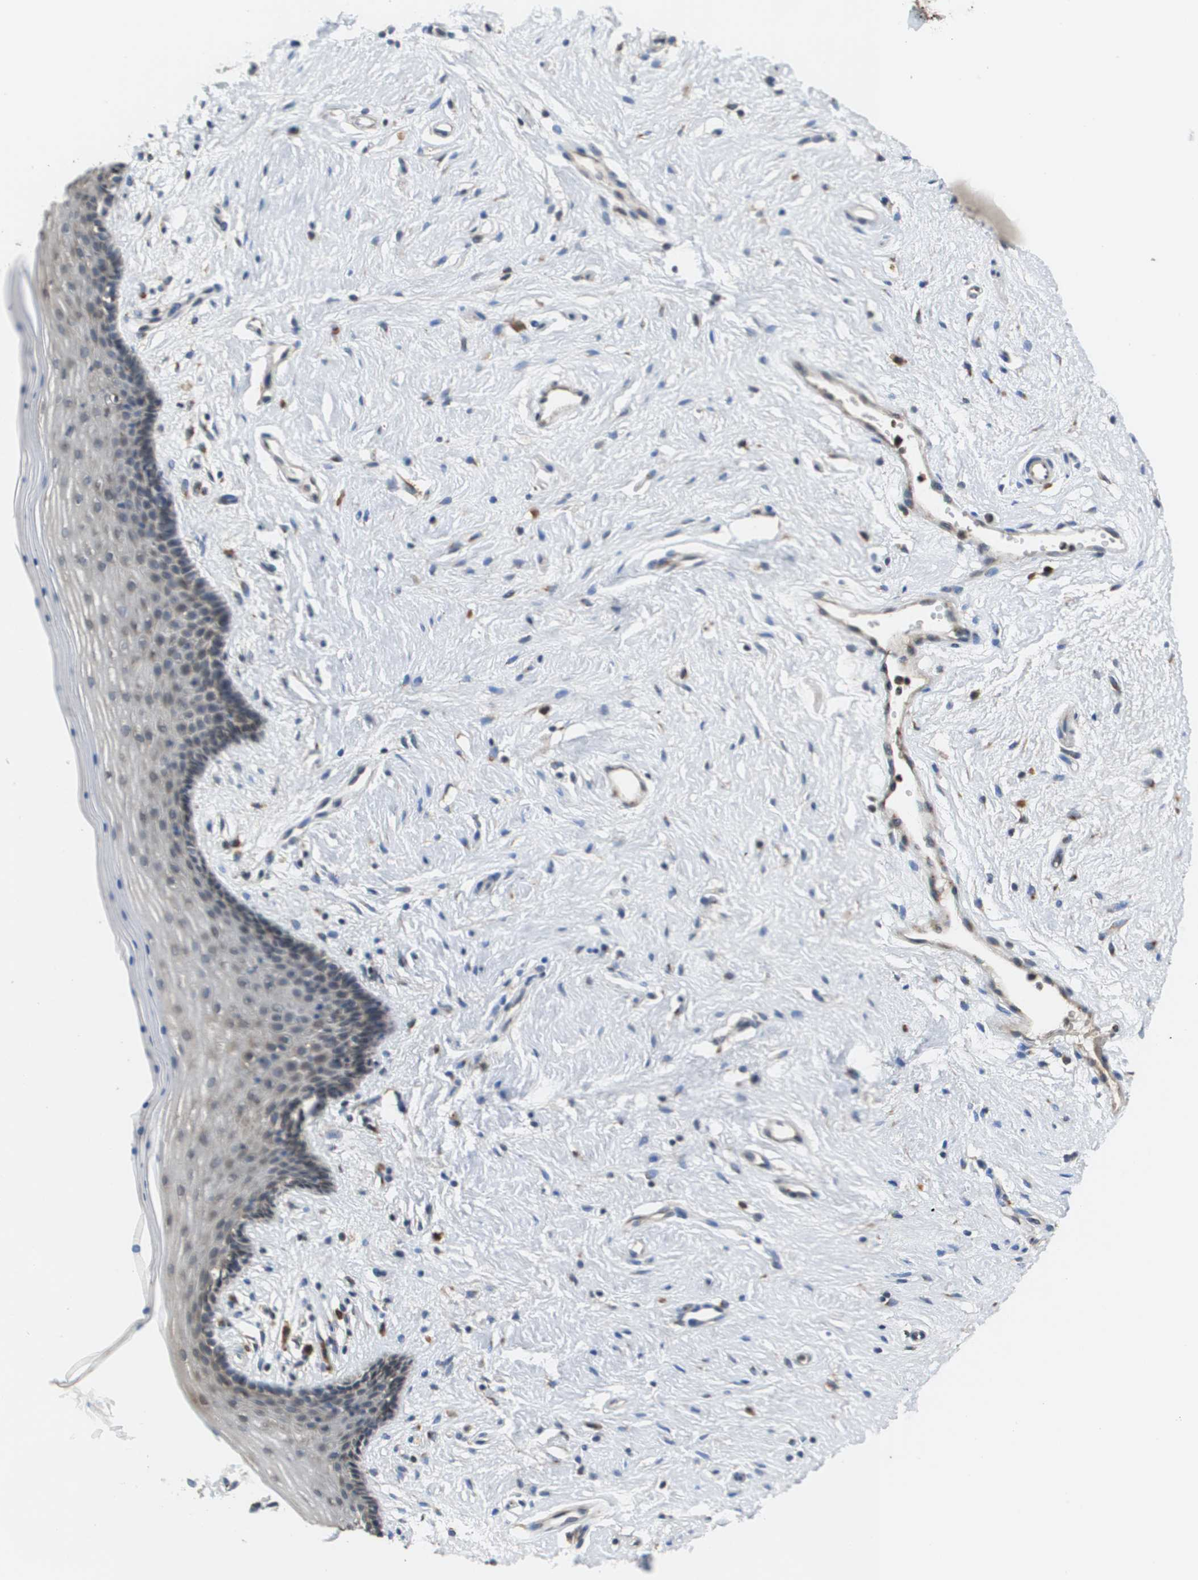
{"staining": {"intensity": "weak", "quantity": "<25%", "location": "cytoplasmic/membranous"}, "tissue": "vagina", "cell_type": "Squamous epithelial cells", "image_type": "normal", "snomed": [{"axis": "morphology", "description": "Normal tissue, NOS"}, {"axis": "topography", "description": "Vagina"}], "caption": "Image shows no protein positivity in squamous epithelial cells of benign vagina. (Brightfield microscopy of DAB (3,3'-diaminobenzidine) IHC at high magnification).", "gene": "PCK1", "patient": {"sex": "female", "age": 44}}